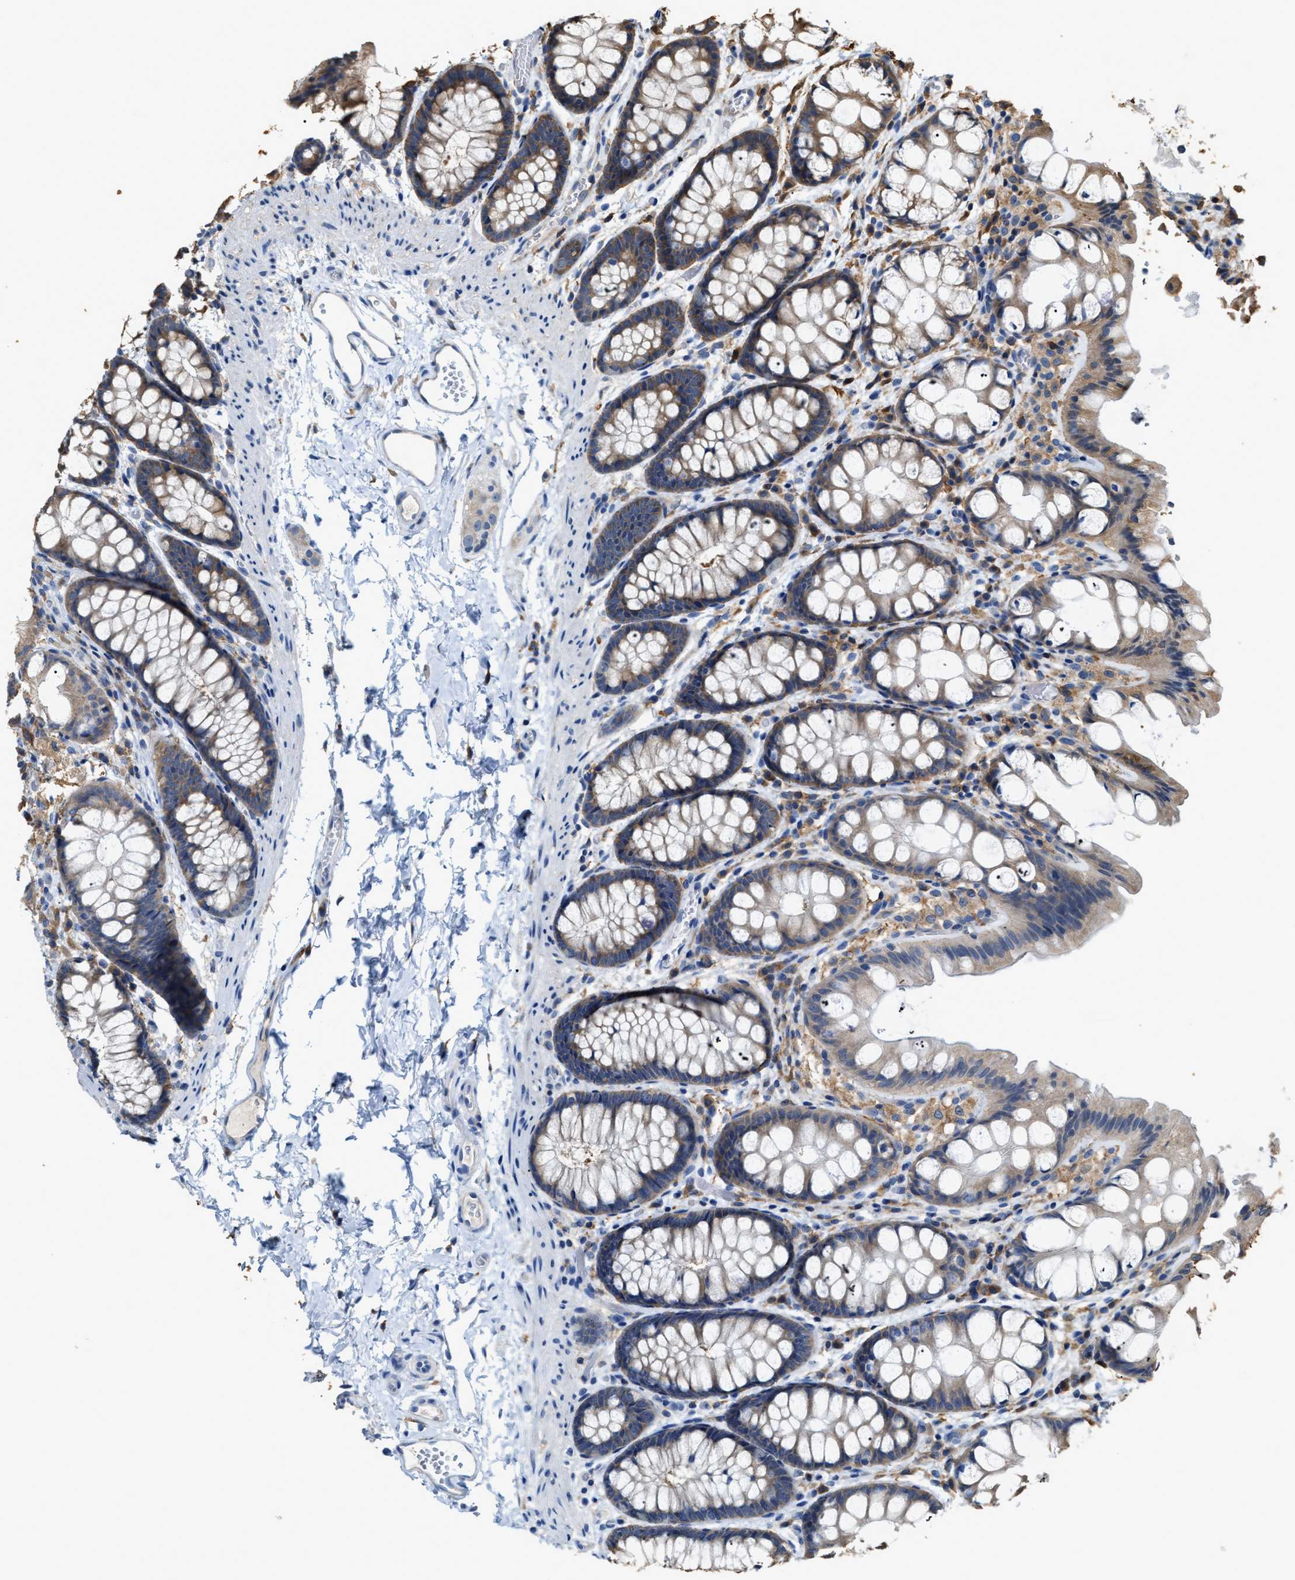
{"staining": {"intensity": "negative", "quantity": "none", "location": "none"}, "tissue": "colon", "cell_type": "Endothelial cells", "image_type": "normal", "snomed": [{"axis": "morphology", "description": "Normal tissue, NOS"}, {"axis": "topography", "description": "Colon"}], "caption": "Micrograph shows no significant protein expression in endothelial cells of benign colon. (Brightfield microscopy of DAB (3,3'-diaminobenzidine) immunohistochemistry (IHC) at high magnification).", "gene": "GCN1", "patient": {"sex": "male", "age": 47}}